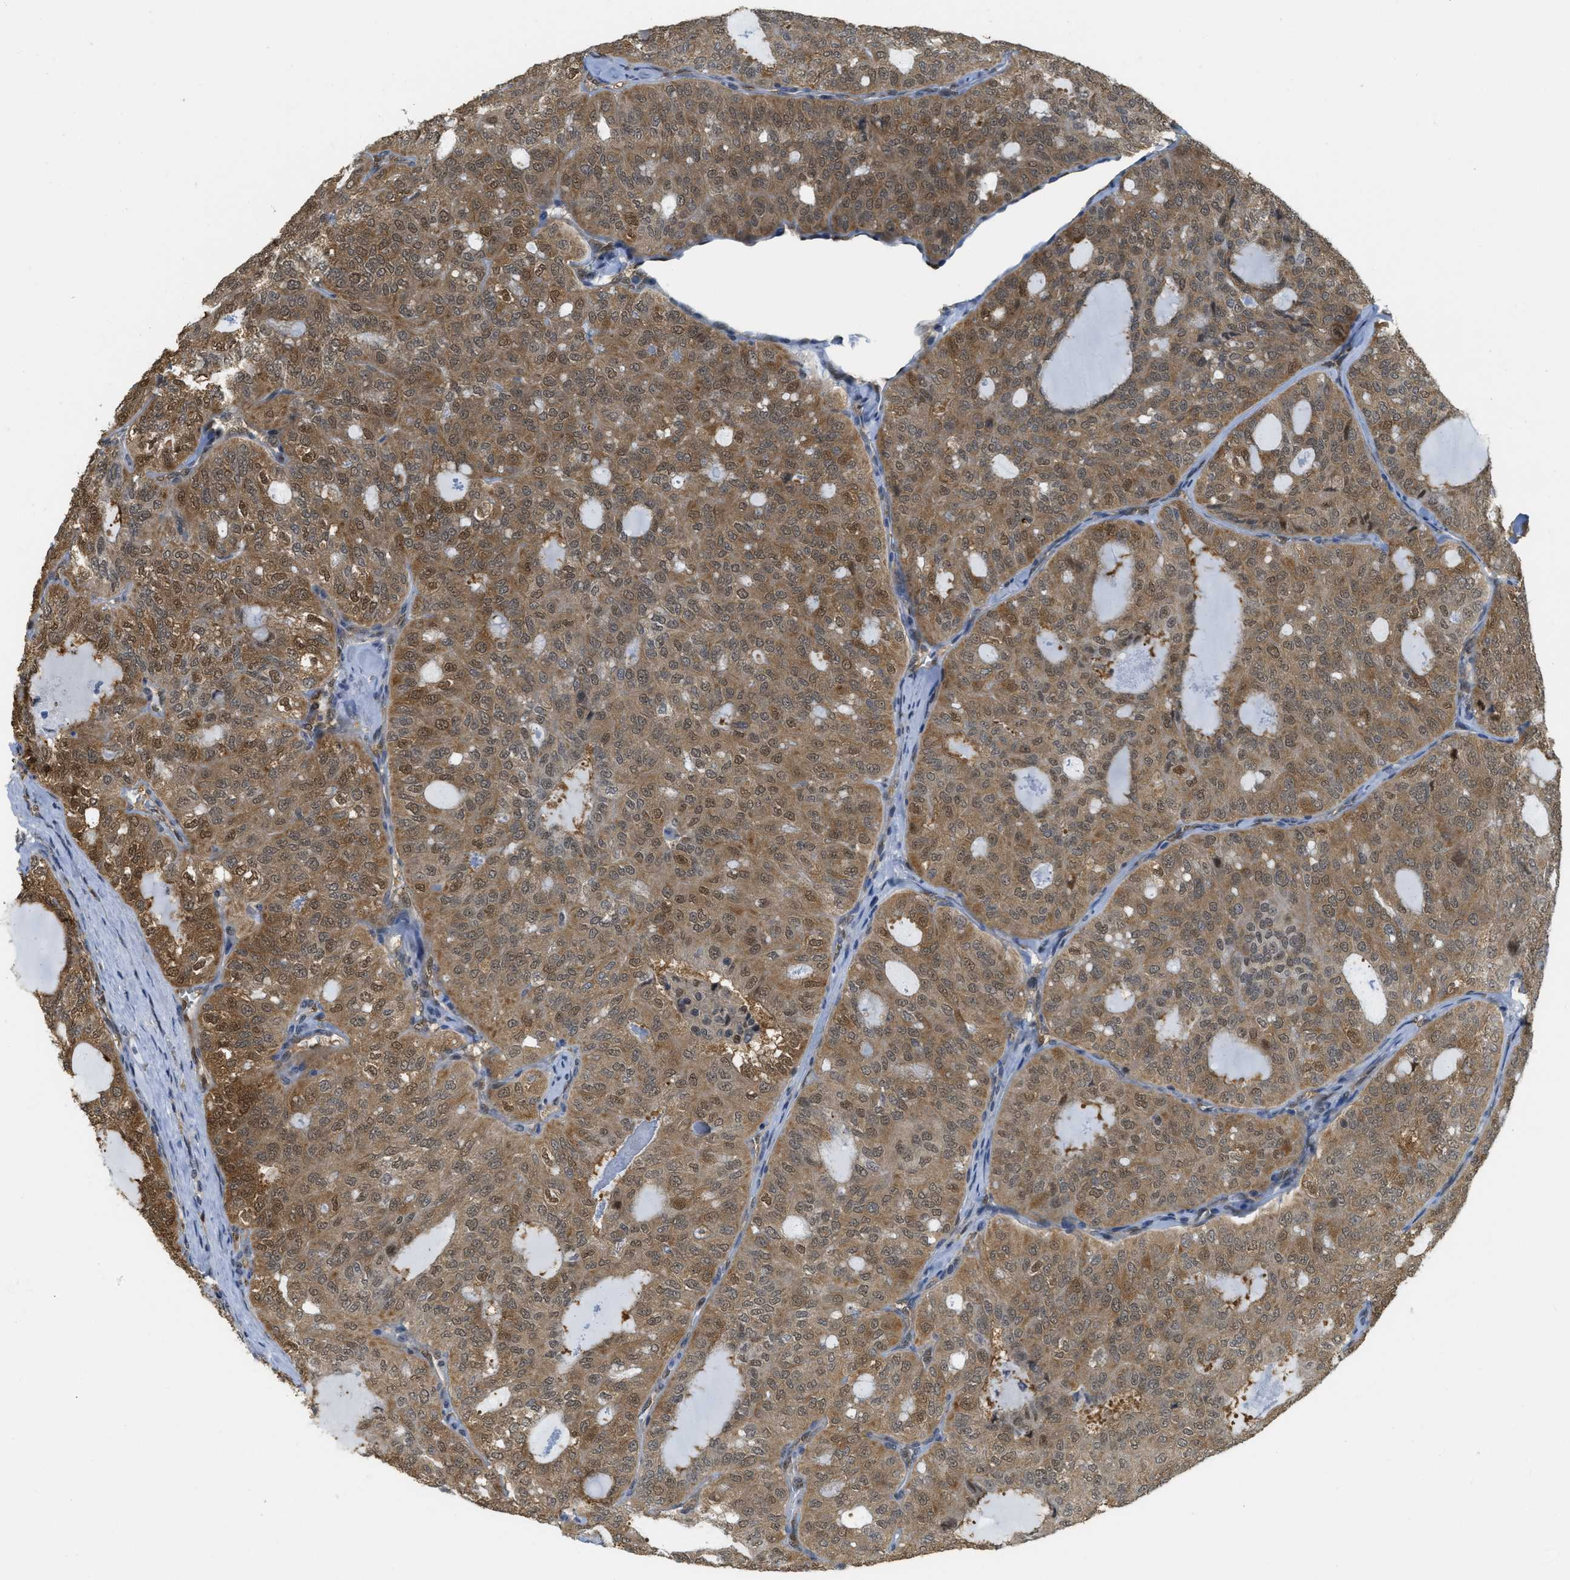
{"staining": {"intensity": "moderate", "quantity": ">75%", "location": "cytoplasmic/membranous,nuclear"}, "tissue": "thyroid cancer", "cell_type": "Tumor cells", "image_type": "cancer", "snomed": [{"axis": "morphology", "description": "Follicular adenoma carcinoma, NOS"}, {"axis": "topography", "description": "Thyroid gland"}], "caption": "Immunohistochemical staining of human thyroid follicular adenoma carcinoma shows moderate cytoplasmic/membranous and nuclear protein staining in approximately >75% of tumor cells.", "gene": "PSMC5", "patient": {"sex": "male", "age": 75}}